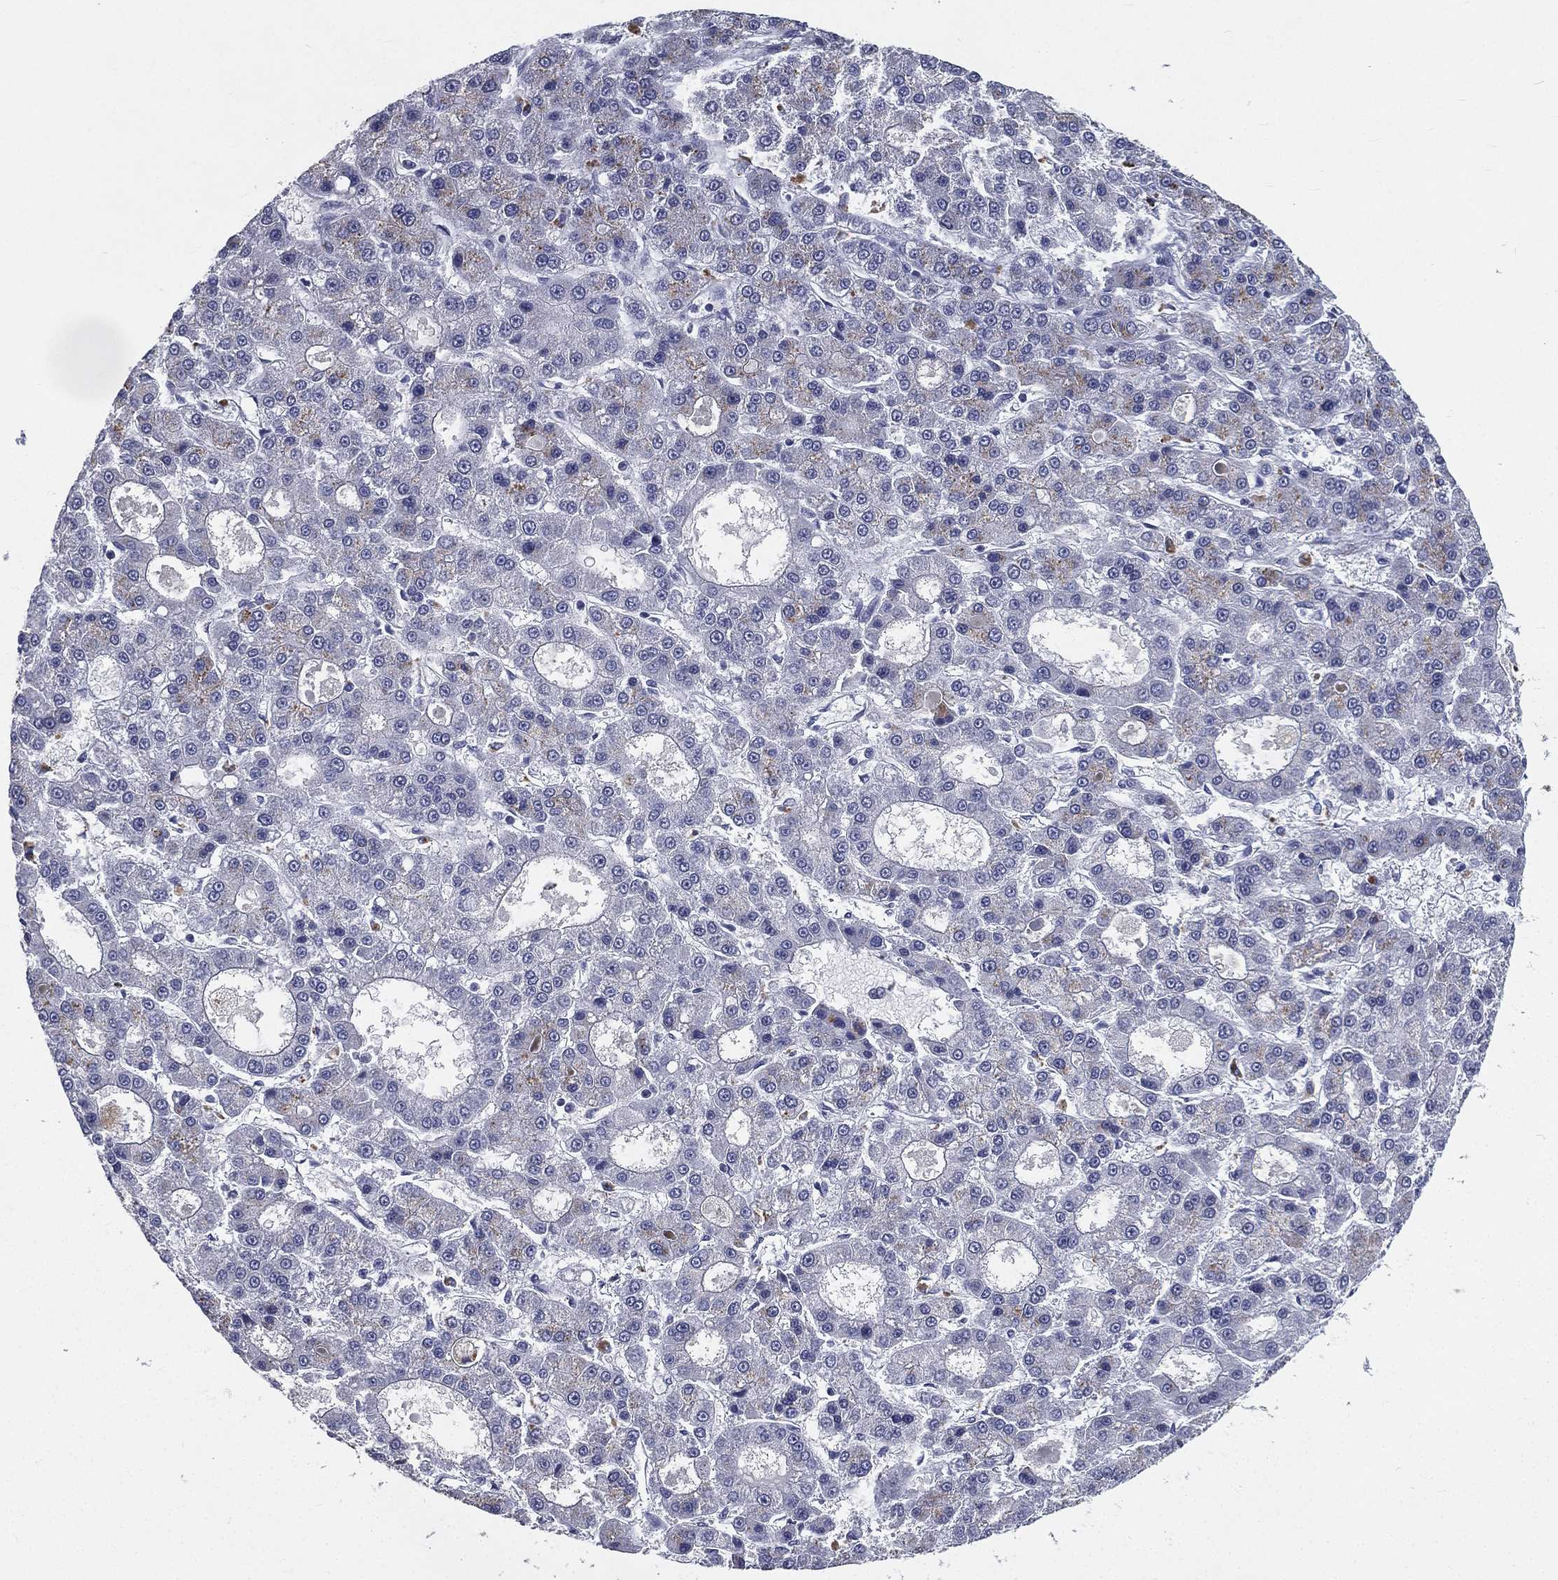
{"staining": {"intensity": "negative", "quantity": "none", "location": "none"}, "tissue": "liver cancer", "cell_type": "Tumor cells", "image_type": "cancer", "snomed": [{"axis": "morphology", "description": "Carcinoma, Hepatocellular, NOS"}, {"axis": "topography", "description": "Liver"}], "caption": "Tumor cells are negative for protein expression in human liver cancer (hepatocellular carcinoma).", "gene": "IFT27", "patient": {"sex": "male", "age": 70}}